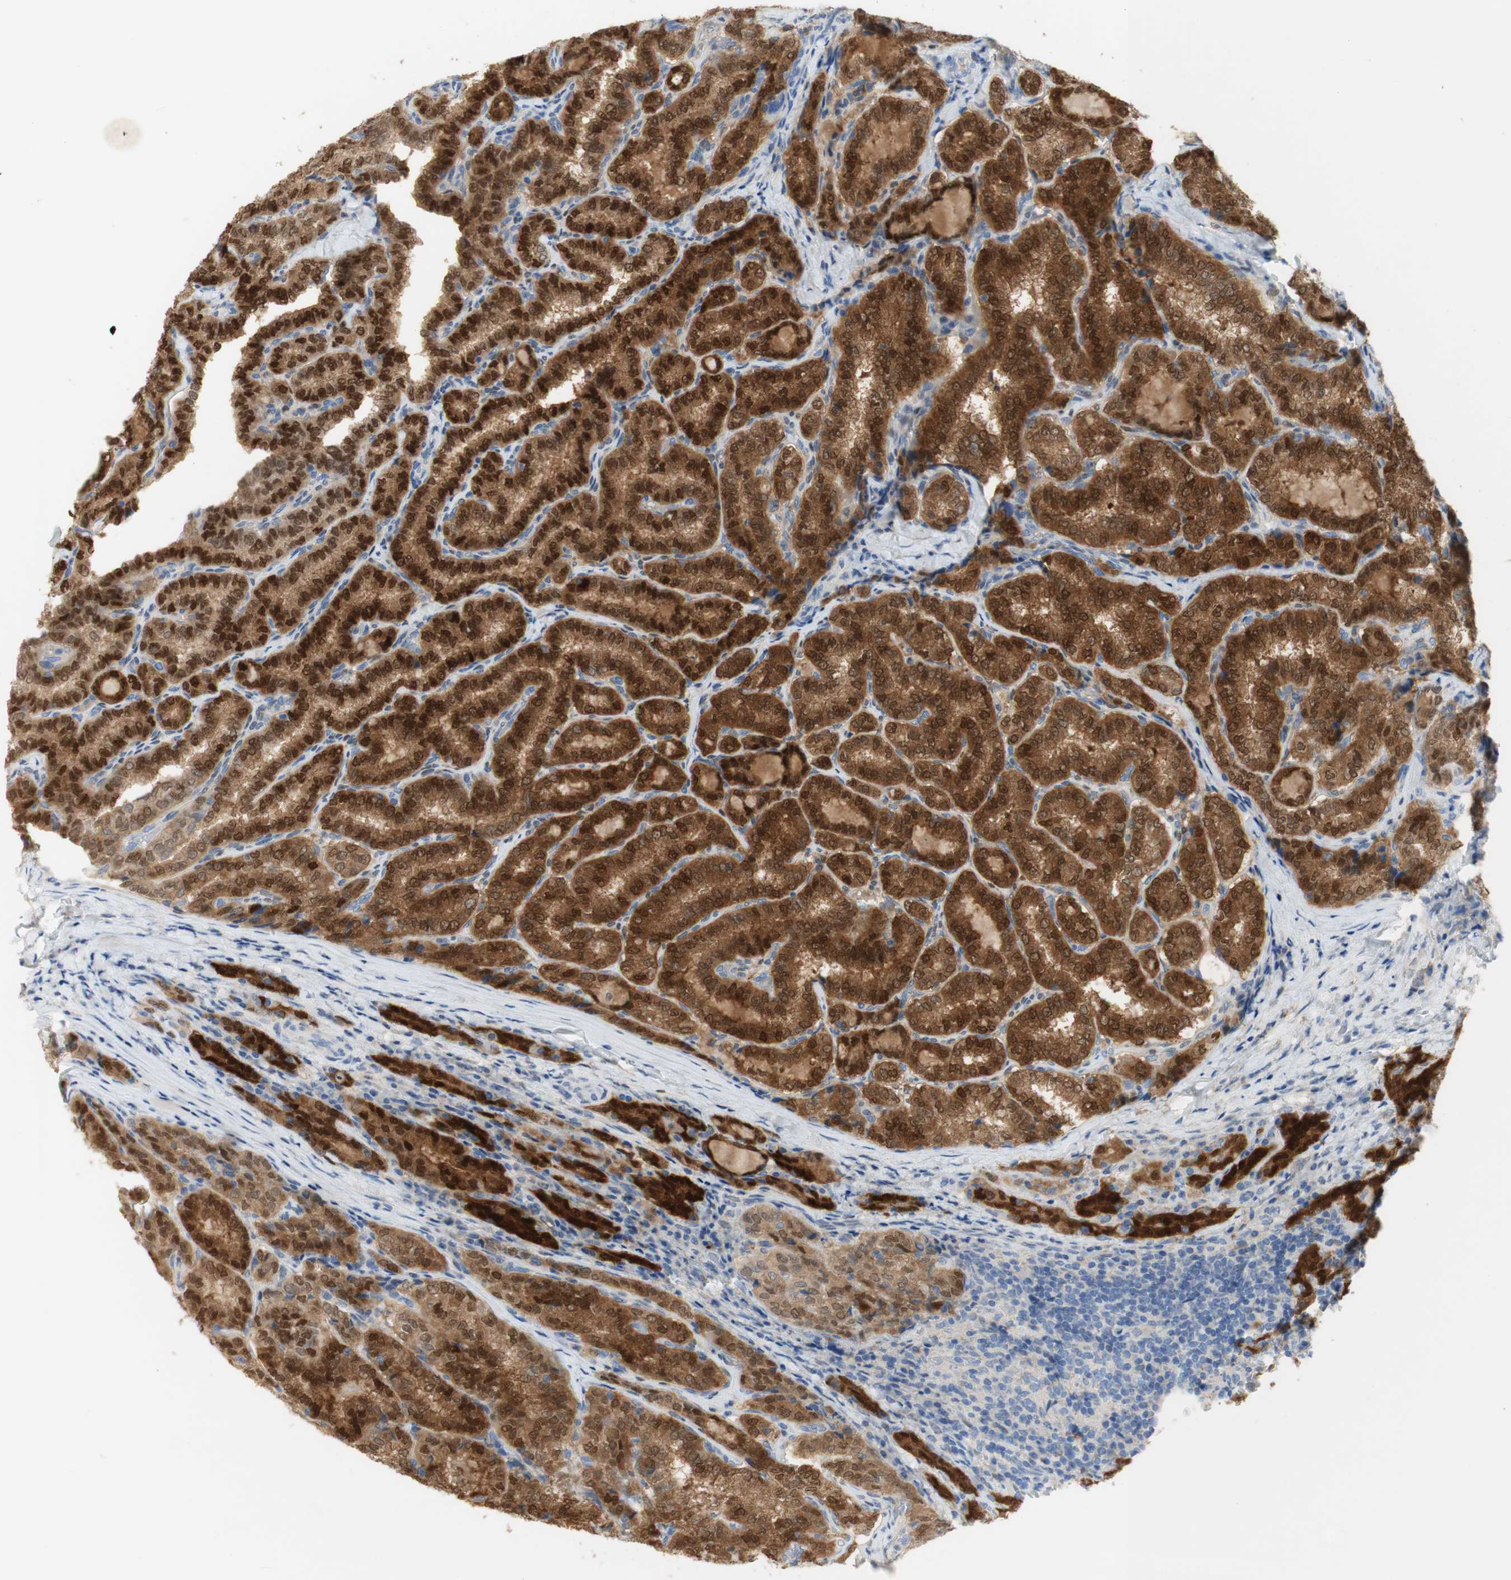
{"staining": {"intensity": "strong", "quantity": ">75%", "location": "cytoplasmic/membranous,nuclear"}, "tissue": "thyroid cancer", "cell_type": "Tumor cells", "image_type": "cancer", "snomed": [{"axis": "morphology", "description": "Normal tissue, NOS"}, {"axis": "morphology", "description": "Papillary adenocarcinoma, NOS"}, {"axis": "topography", "description": "Thyroid gland"}], "caption": "This photomicrograph demonstrates immunohistochemistry staining of thyroid cancer, with high strong cytoplasmic/membranous and nuclear expression in approximately >75% of tumor cells.", "gene": "SELENBP1", "patient": {"sex": "female", "age": 30}}